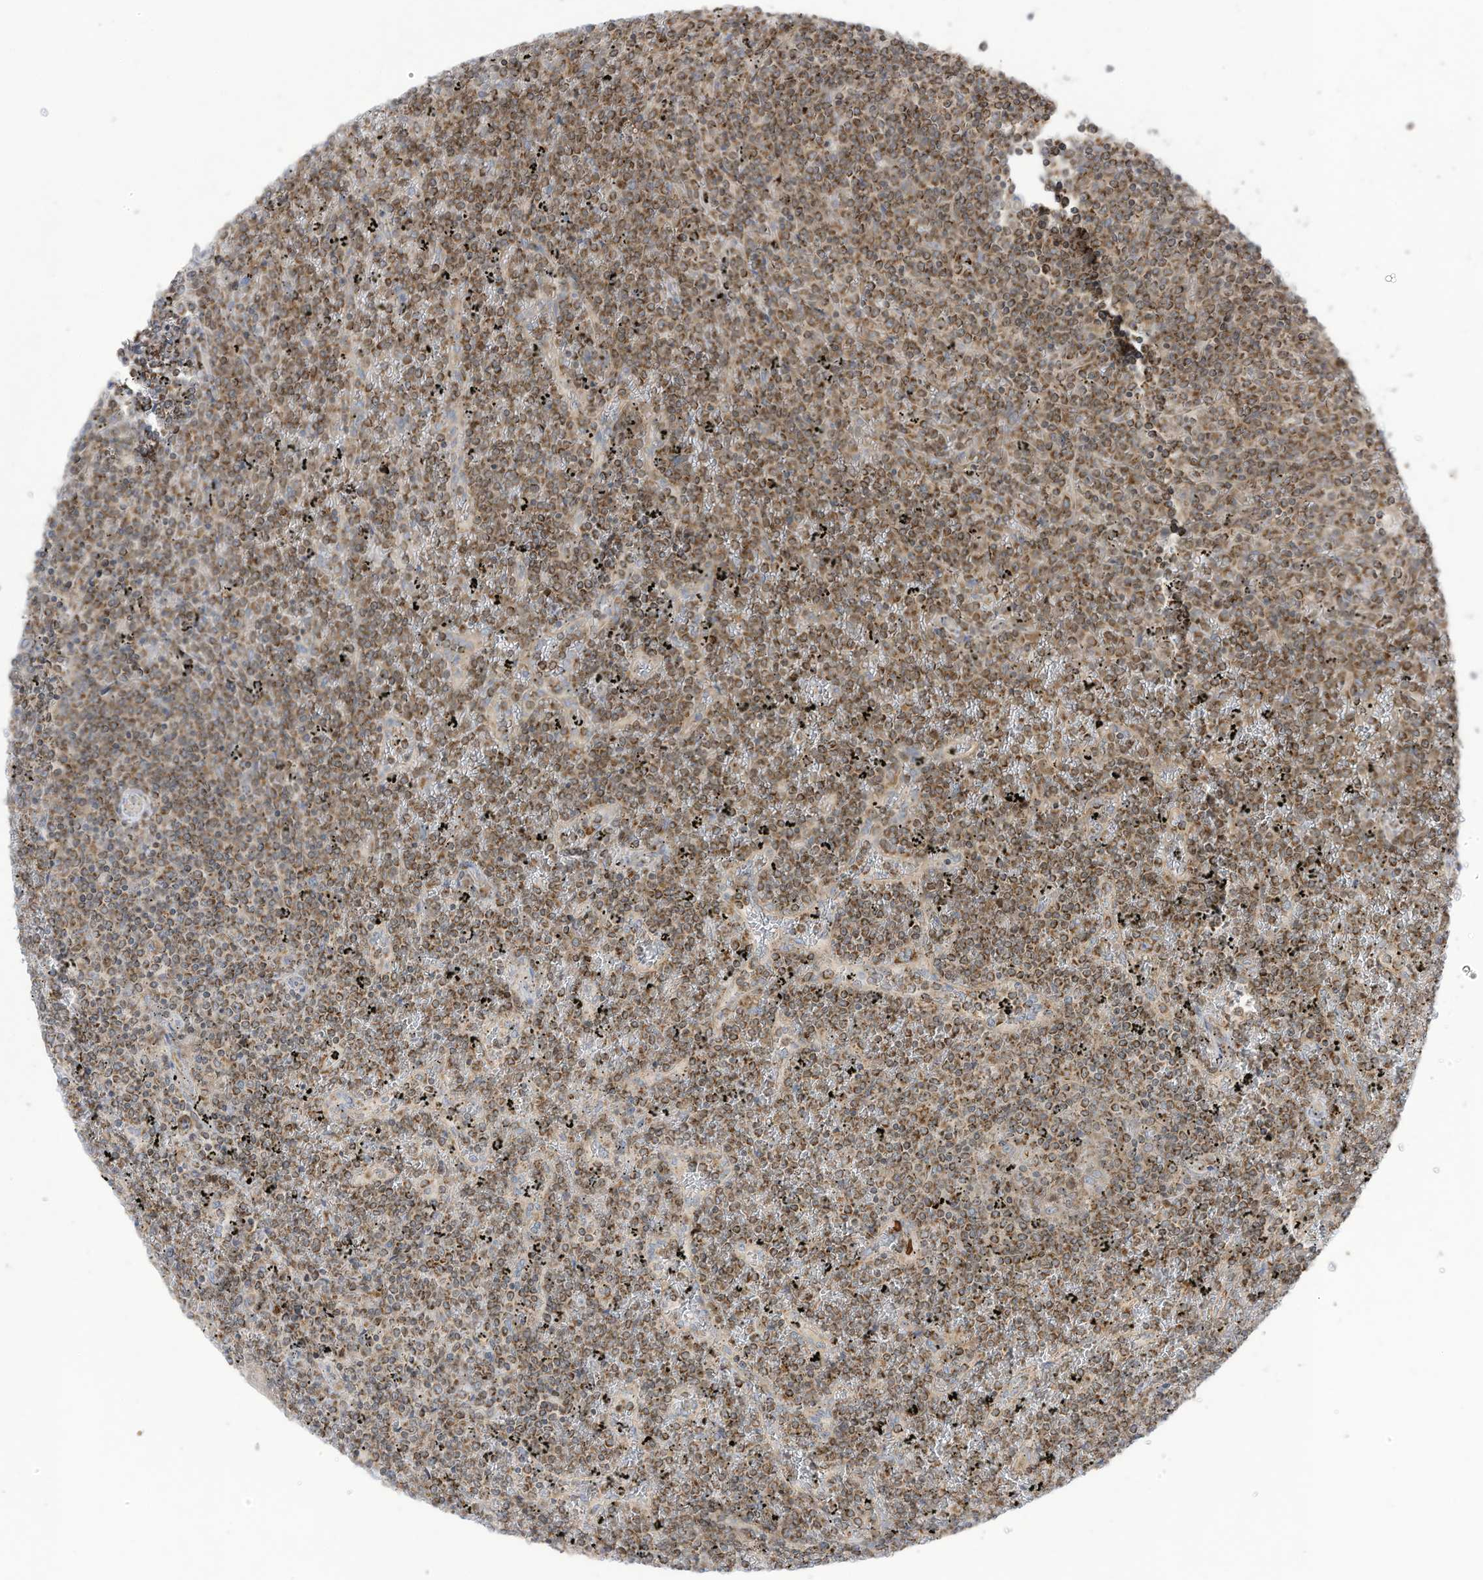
{"staining": {"intensity": "strong", "quantity": ">75%", "location": "cytoplasmic/membranous"}, "tissue": "lymphoma", "cell_type": "Tumor cells", "image_type": "cancer", "snomed": [{"axis": "morphology", "description": "Malignant lymphoma, non-Hodgkin's type, Low grade"}, {"axis": "topography", "description": "Spleen"}], "caption": "Strong cytoplasmic/membranous protein positivity is seen in about >75% of tumor cells in lymphoma. Using DAB (3,3'-diaminobenzidine) (brown) and hematoxylin (blue) stains, captured at high magnification using brightfield microscopy.", "gene": "CGAS", "patient": {"sex": "female", "age": 19}}